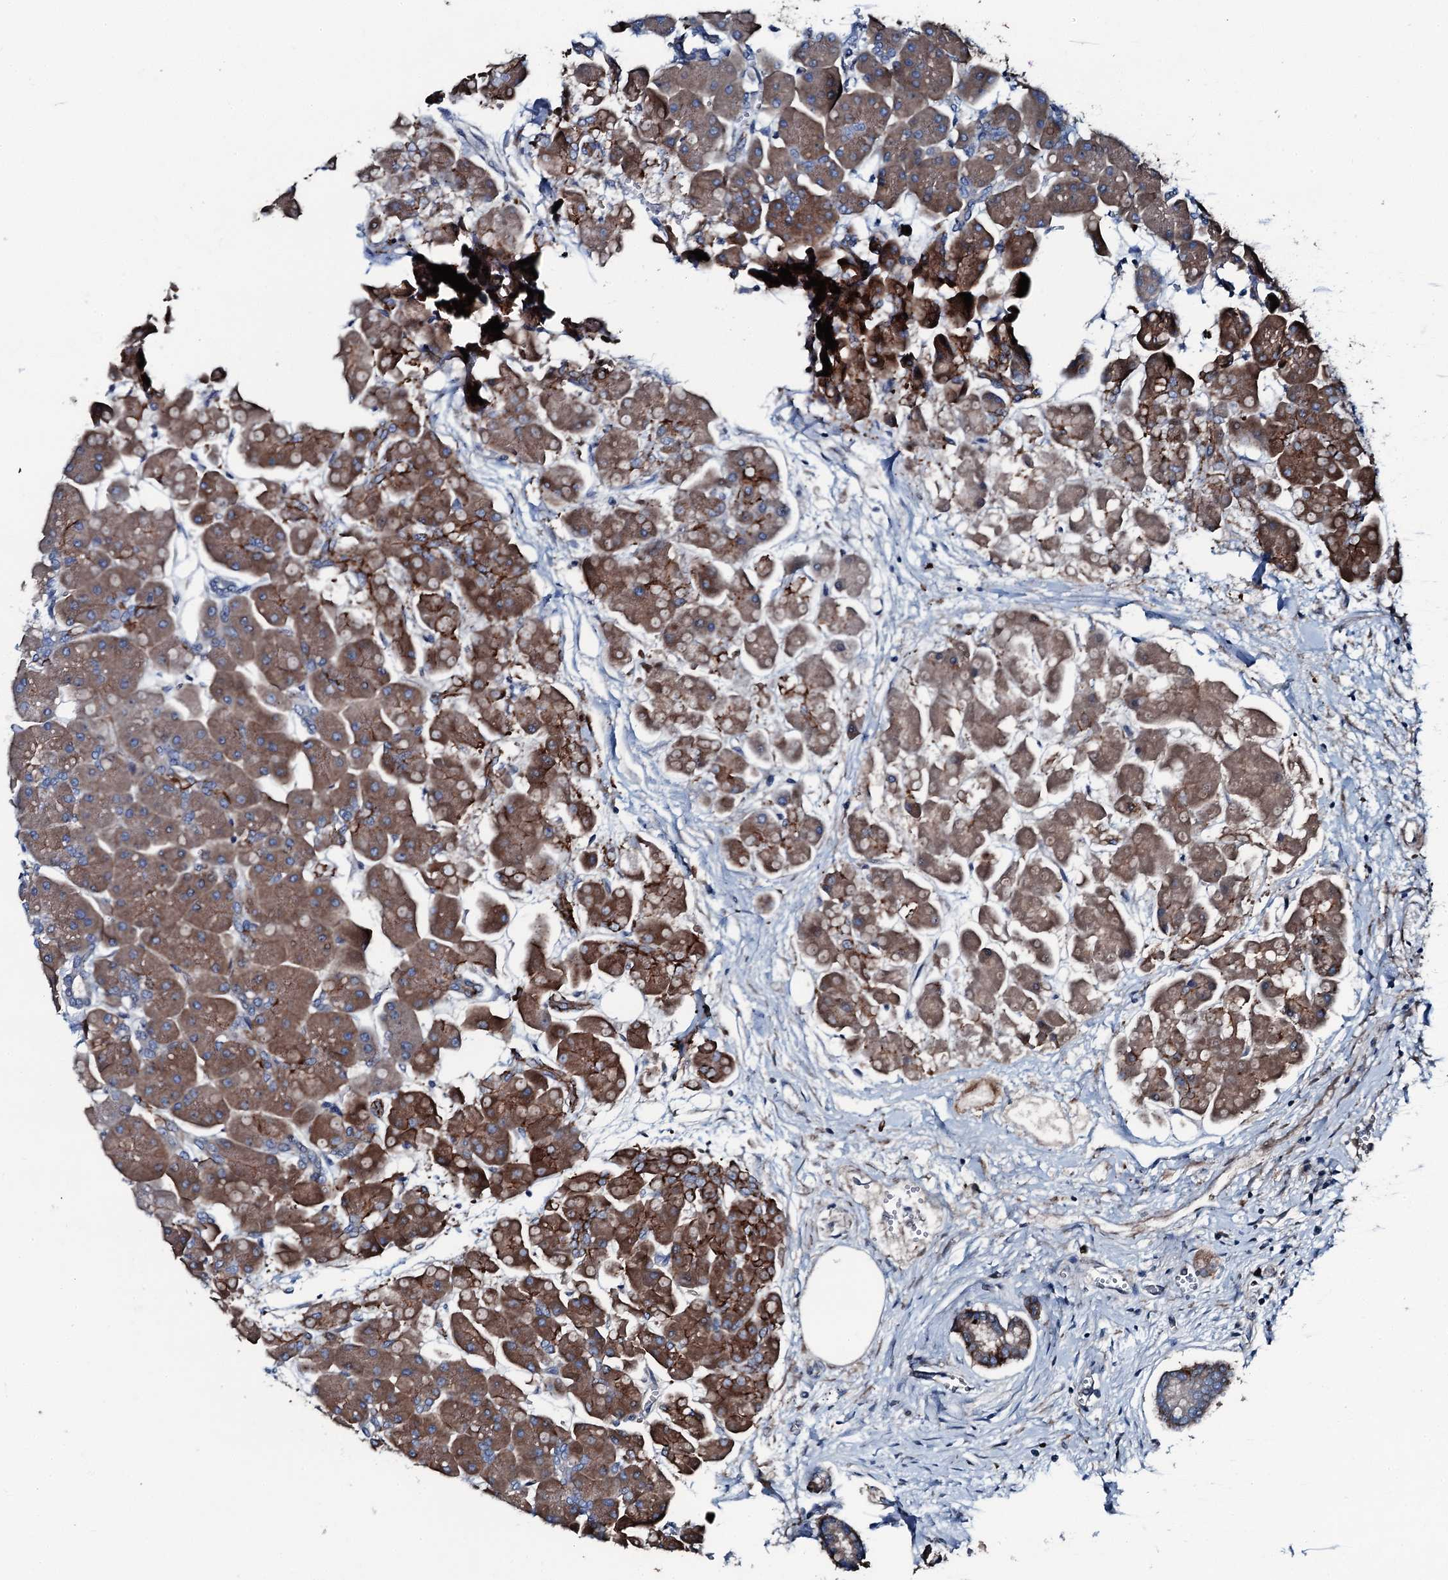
{"staining": {"intensity": "strong", "quantity": ">75%", "location": "cytoplasmic/membranous"}, "tissue": "pancreas", "cell_type": "Exocrine glandular cells", "image_type": "normal", "snomed": [{"axis": "morphology", "description": "Normal tissue, NOS"}, {"axis": "topography", "description": "Pancreas"}], "caption": "Human pancreas stained for a protein (brown) exhibits strong cytoplasmic/membranous positive expression in about >75% of exocrine glandular cells.", "gene": "AARS1", "patient": {"sex": "male", "age": 66}}